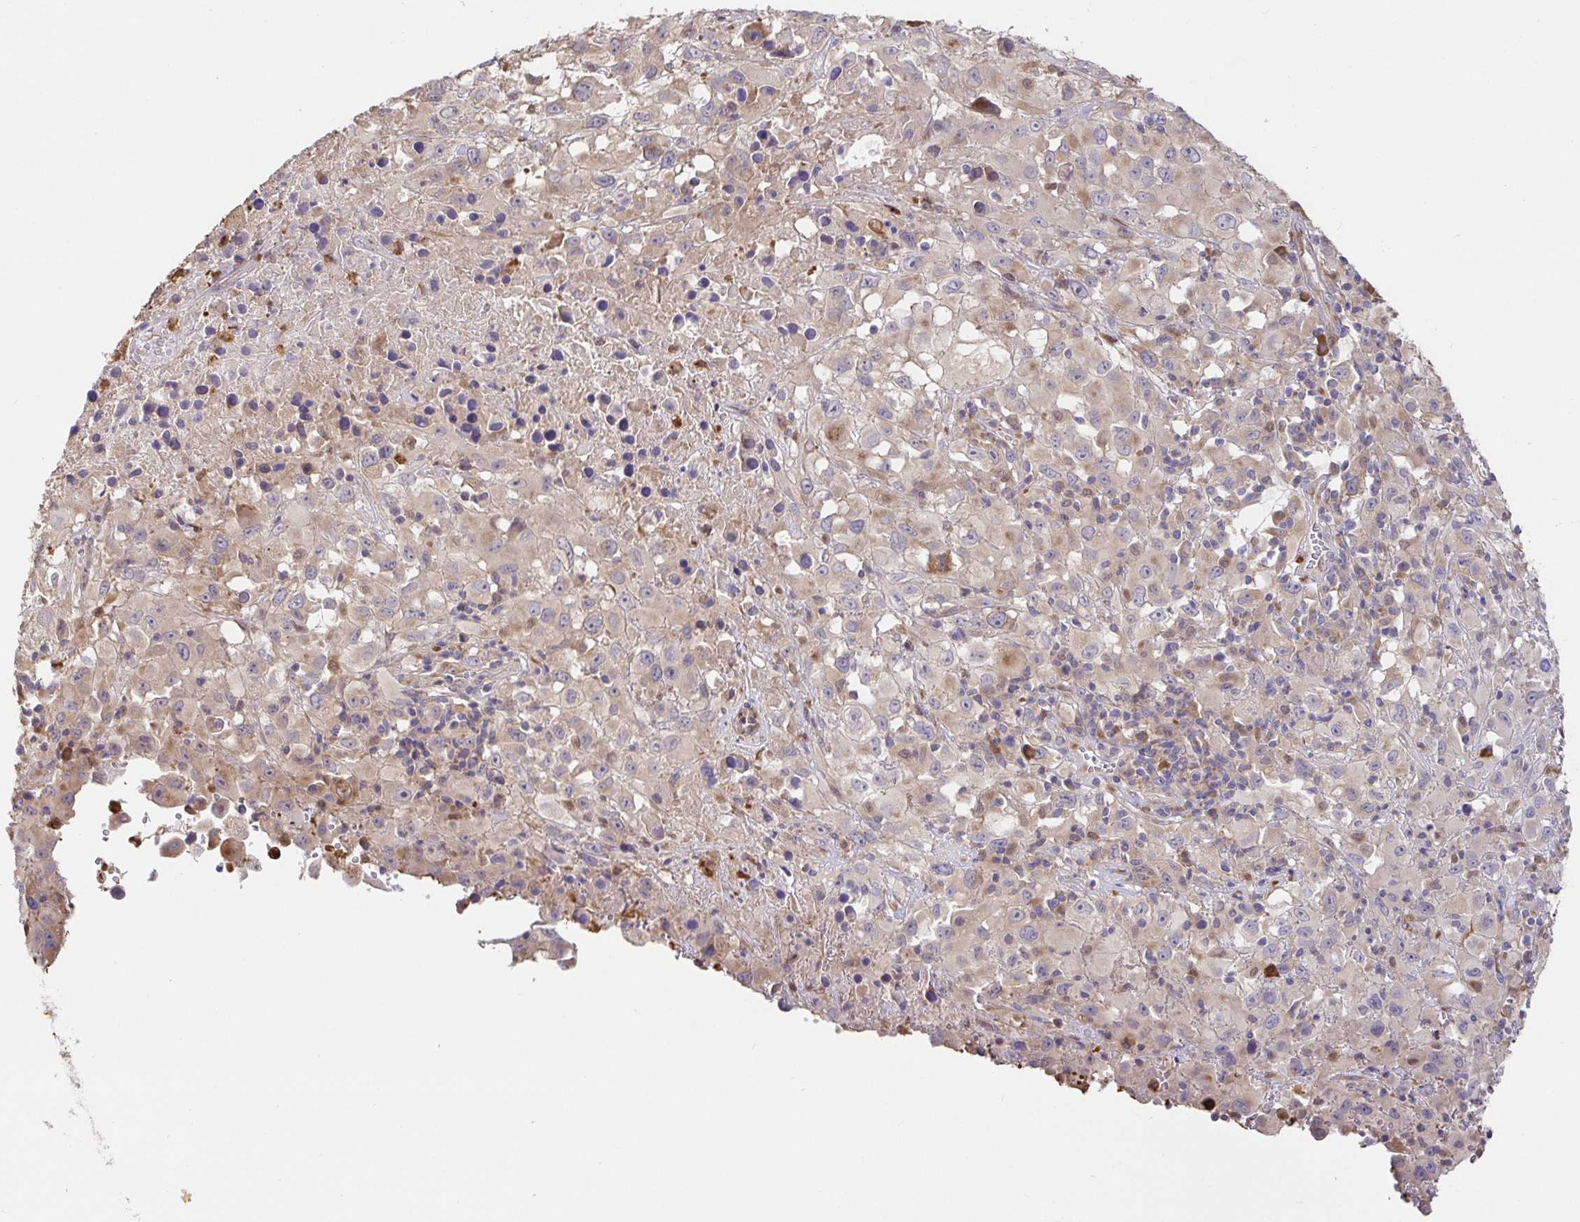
{"staining": {"intensity": "weak", "quantity": "25%-75%", "location": "cytoplasmic/membranous"}, "tissue": "melanoma", "cell_type": "Tumor cells", "image_type": "cancer", "snomed": [{"axis": "morphology", "description": "Malignant melanoma, Metastatic site"}, {"axis": "topography", "description": "Soft tissue"}], "caption": "A brown stain highlights weak cytoplasmic/membranous positivity of a protein in melanoma tumor cells.", "gene": "PDPK1", "patient": {"sex": "male", "age": 50}}